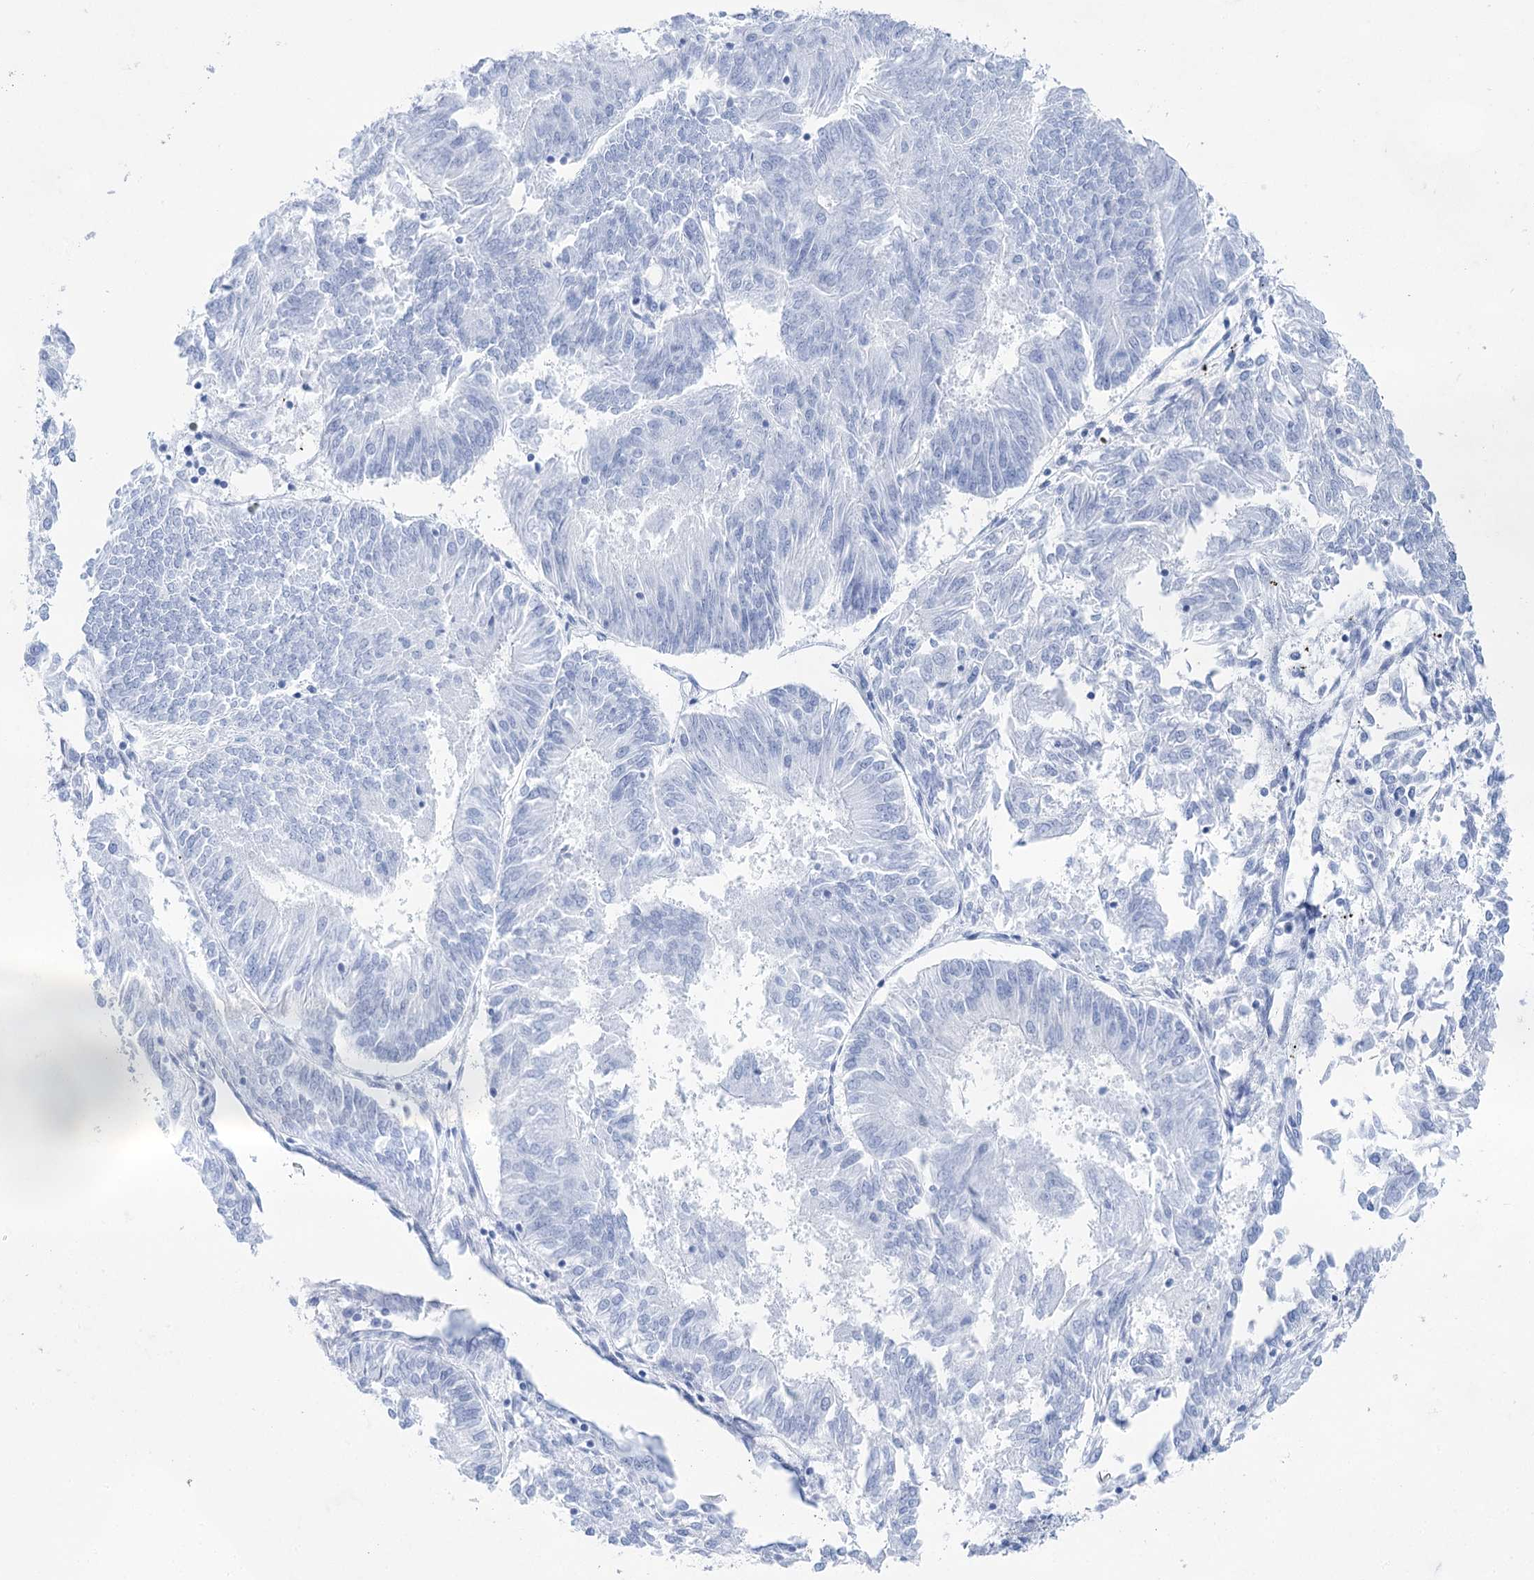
{"staining": {"intensity": "negative", "quantity": "none", "location": "none"}, "tissue": "endometrial cancer", "cell_type": "Tumor cells", "image_type": "cancer", "snomed": [{"axis": "morphology", "description": "Adenocarcinoma, NOS"}, {"axis": "topography", "description": "Endometrium"}], "caption": "Adenocarcinoma (endometrial) stained for a protein using IHC exhibits no staining tumor cells.", "gene": "LALBA", "patient": {"sex": "female", "age": 86}}